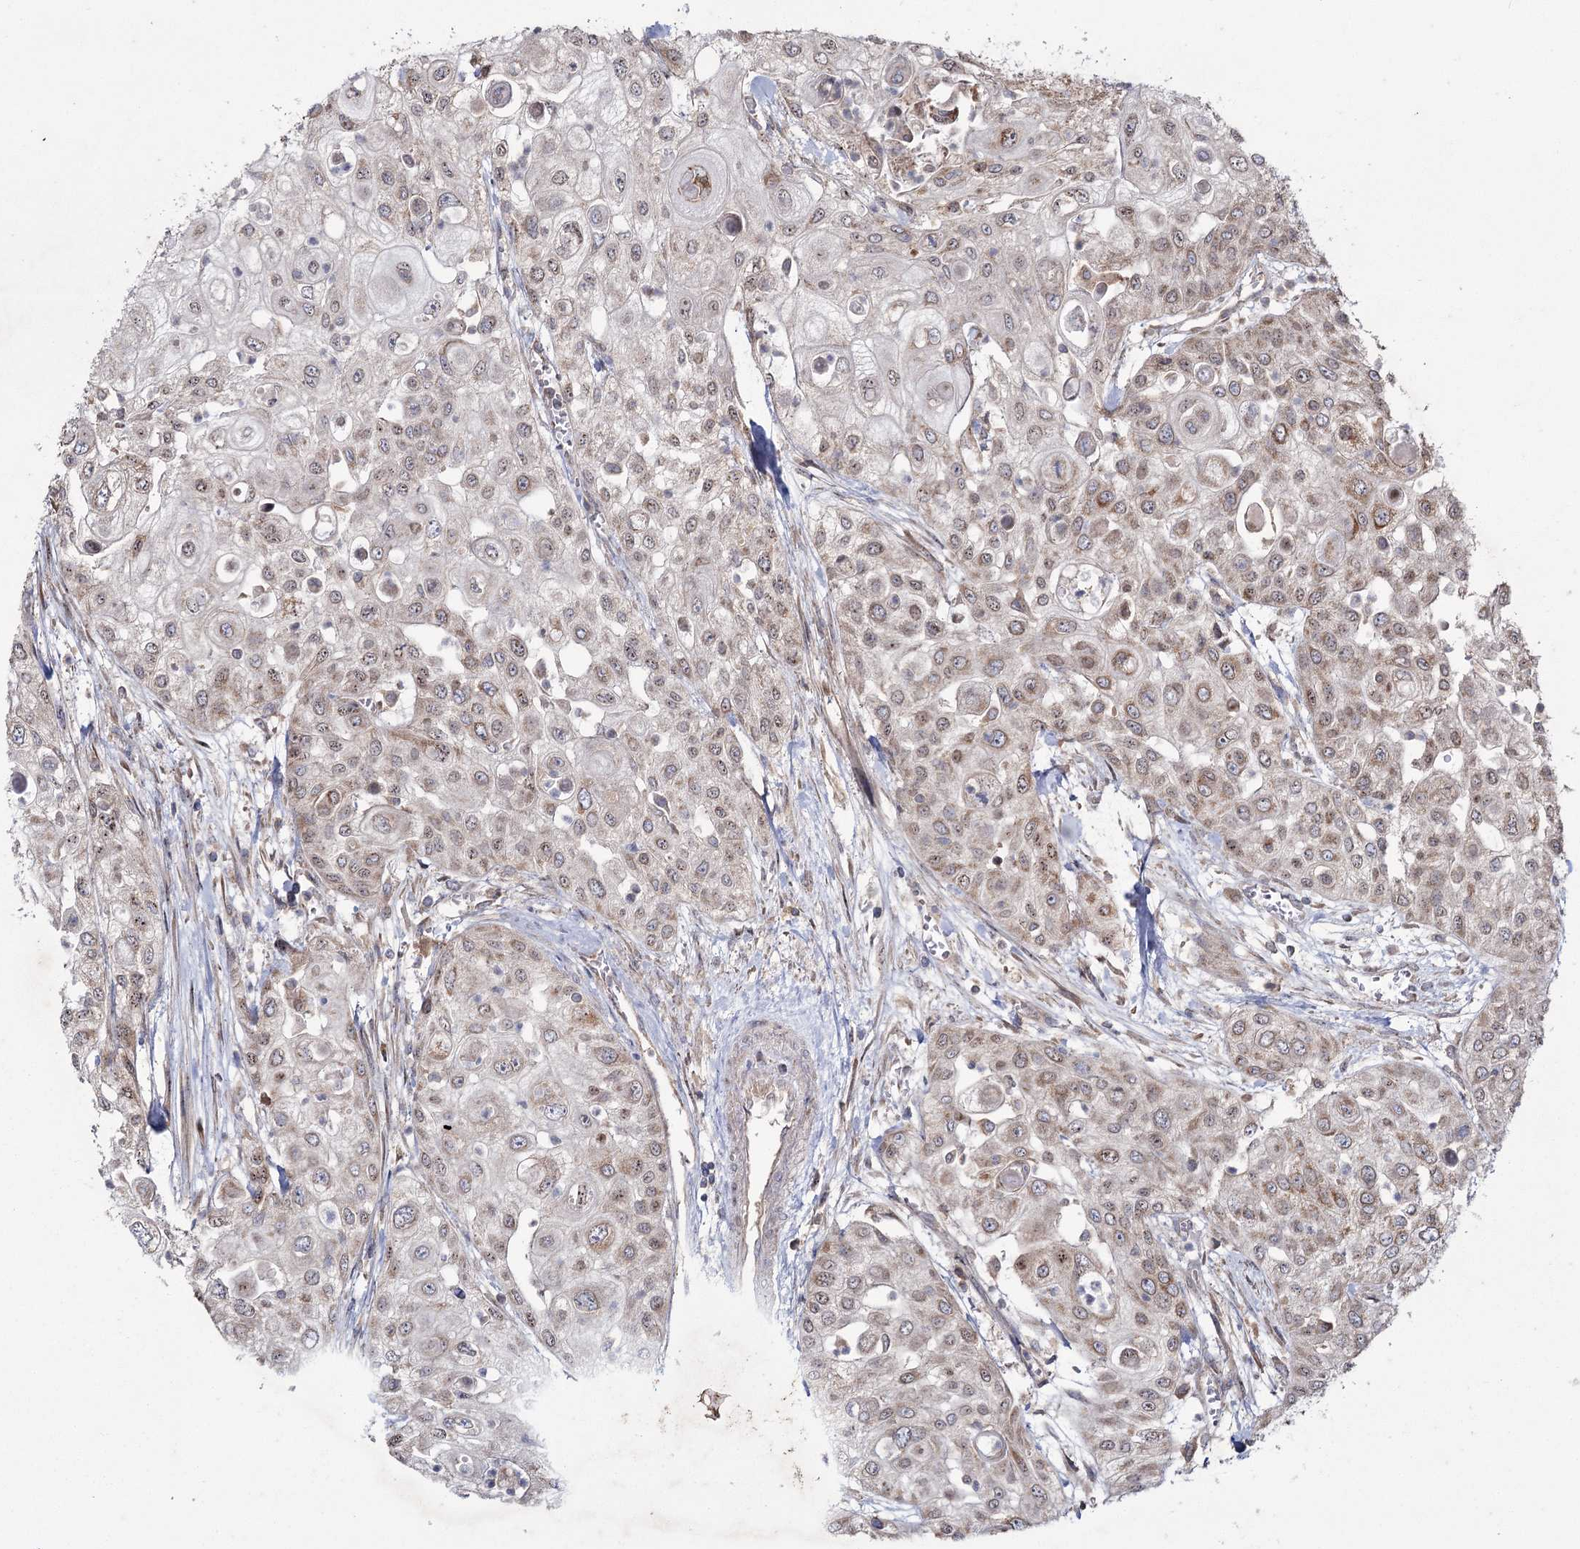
{"staining": {"intensity": "weak", "quantity": "25%-75%", "location": "cytoplasmic/membranous"}, "tissue": "urothelial cancer", "cell_type": "Tumor cells", "image_type": "cancer", "snomed": [{"axis": "morphology", "description": "Urothelial carcinoma, High grade"}, {"axis": "topography", "description": "Urinary bladder"}], "caption": "This is a histology image of IHC staining of urothelial cancer, which shows weak positivity in the cytoplasmic/membranous of tumor cells.", "gene": "SH3TC1", "patient": {"sex": "female", "age": 79}}